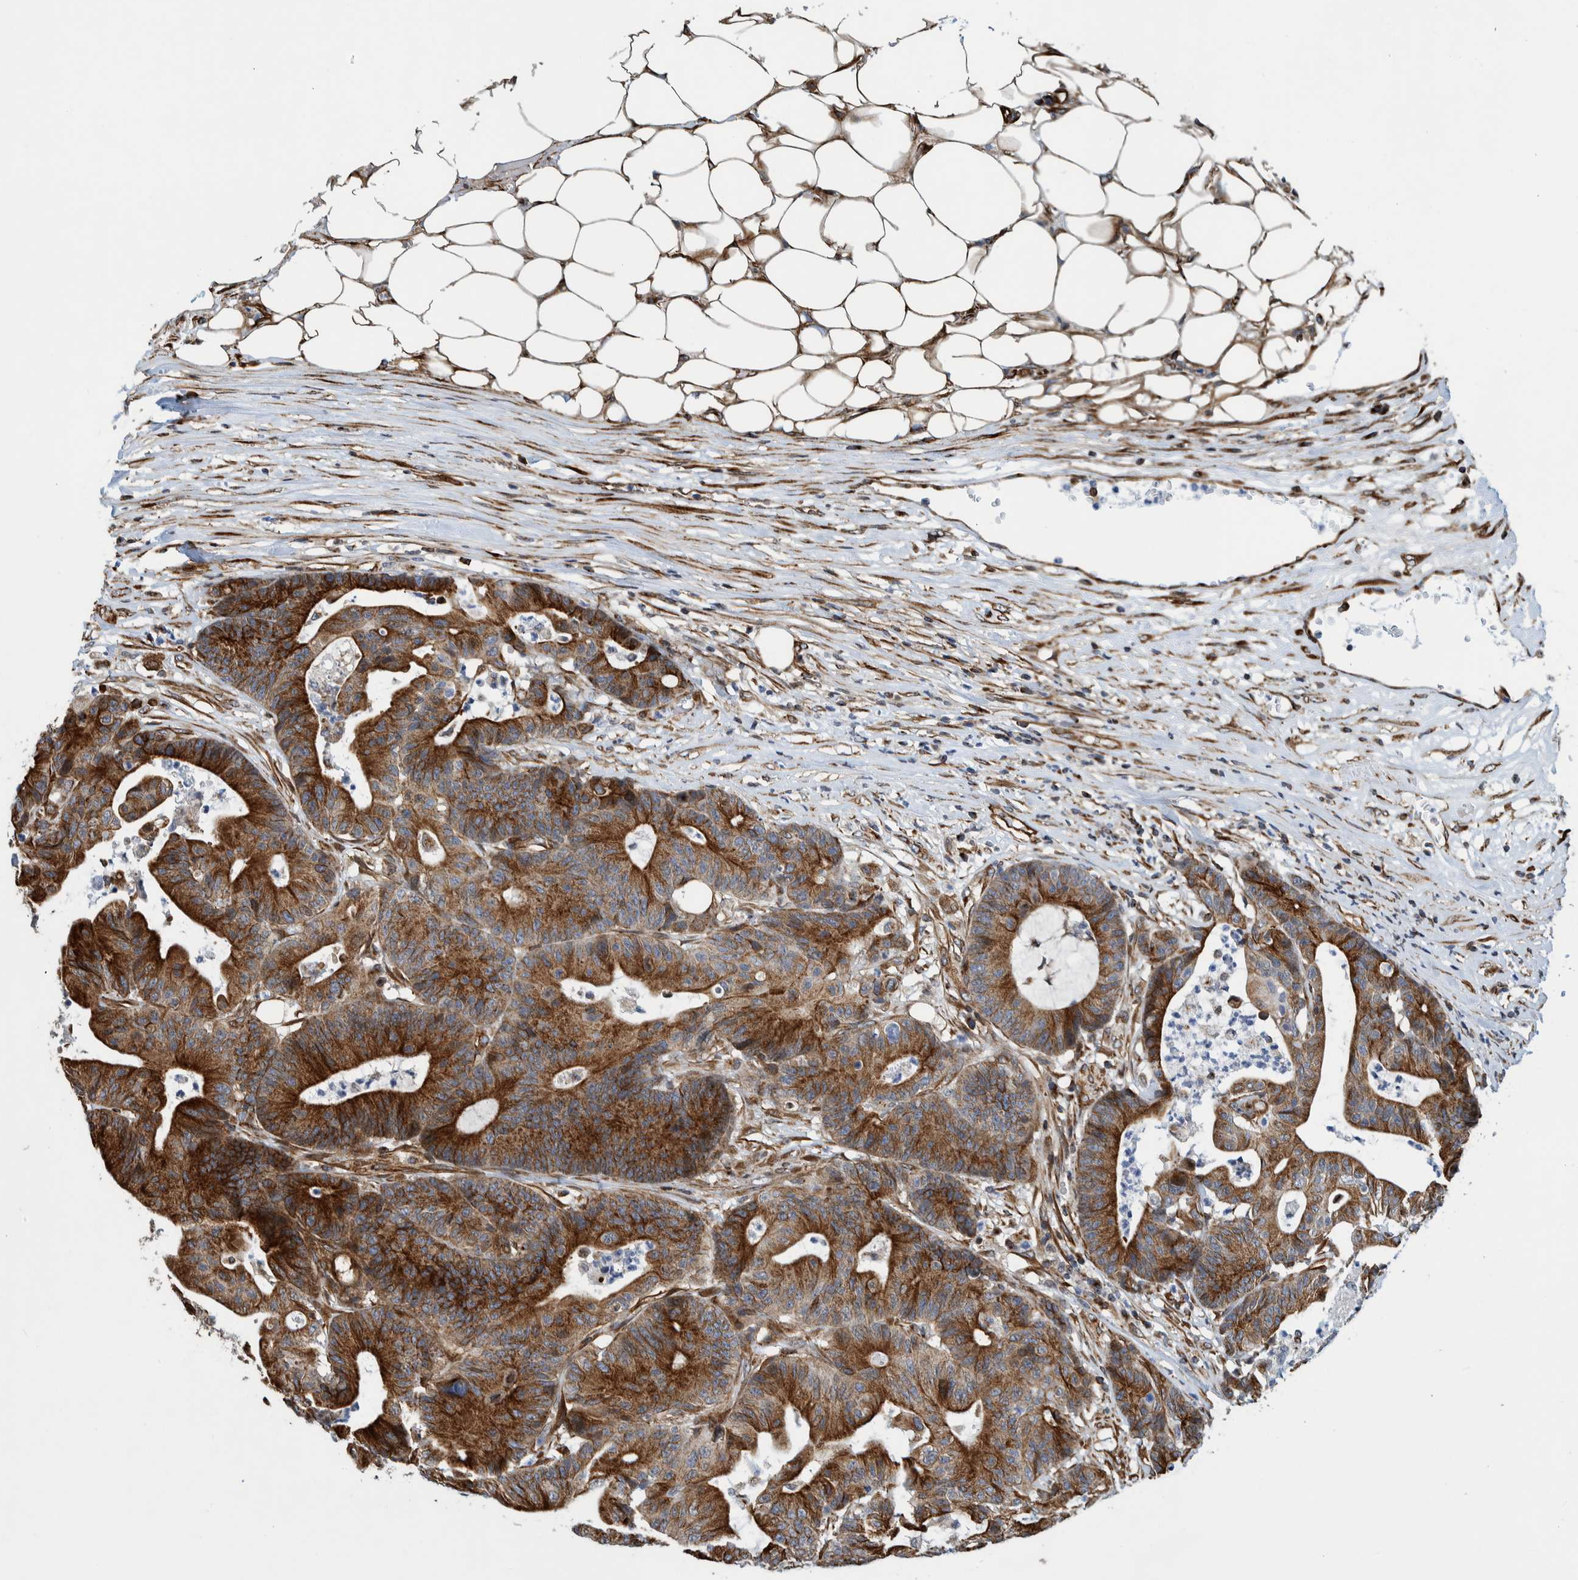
{"staining": {"intensity": "strong", "quantity": ">75%", "location": "cytoplasmic/membranous"}, "tissue": "colorectal cancer", "cell_type": "Tumor cells", "image_type": "cancer", "snomed": [{"axis": "morphology", "description": "Adenocarcinoma, NOS"}, {"axis": "topography", "description": "Colon"}], "caption": "The micrograph displays immunohistochemical staining of colorectal cancer (adenocarcinoma). There is strong cytoplasmic/membranous staining is identified in approximately >75% of tumor cells. Nuclei are stained in blue.", "gene": "CCDC57", "patient": {"sex": "female", "age": 84}}